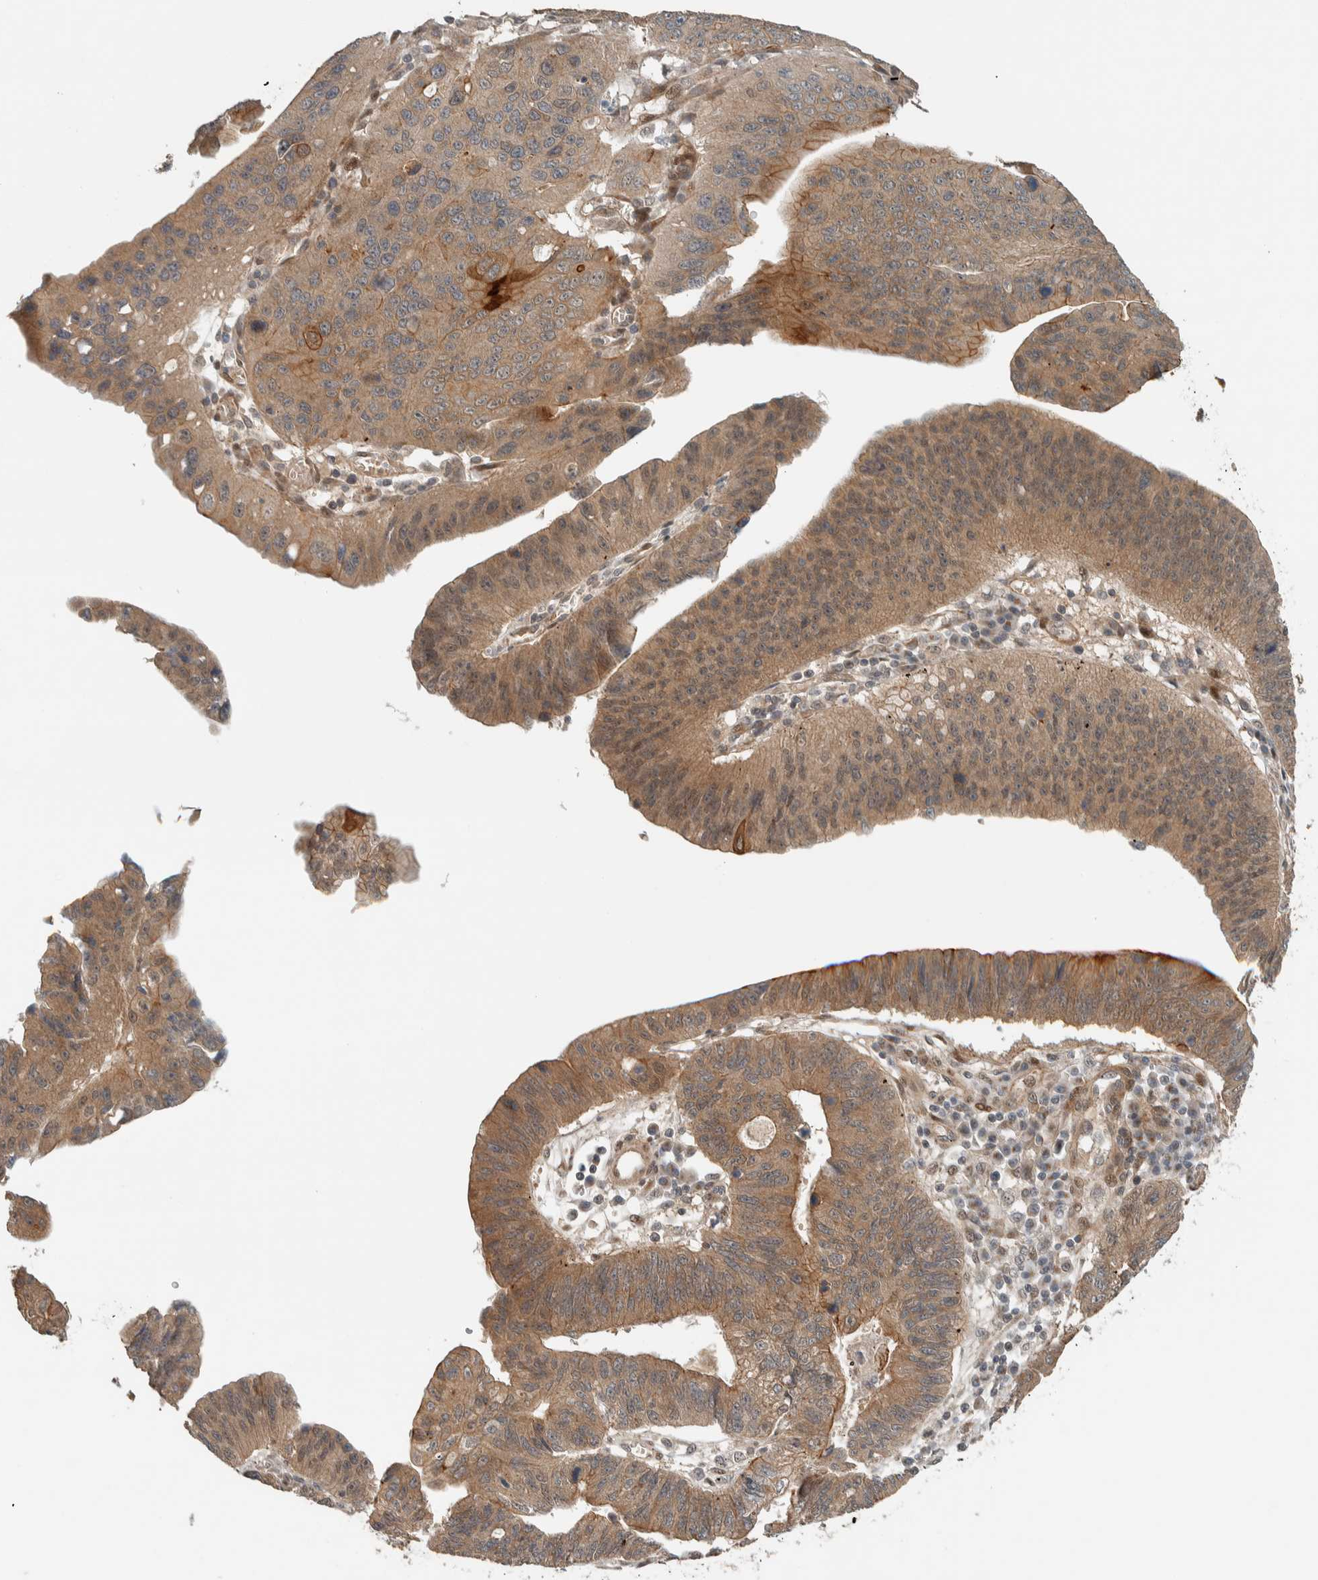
{"staining": {"intensity": "moderate", "quantity": ">75%", "location": "cytoplasmic/membranous"}, "tissue": "stomach cancer", "cell_type": "Tumor cells", "image_type": "cancer", "snomed": [{"axis": "morphology", "description": "Adenocarcinoma, NOS"}, {"axis": "topography", "description": "Stomach"}], "caption": "Adenocarcinoma (stomach) tissue reveals moderate cytoplasmic/membranous positivity in approximately >75% of tumor cells", "gene": "STXBP4", "patient": {"sex": "male", "age": 59}}